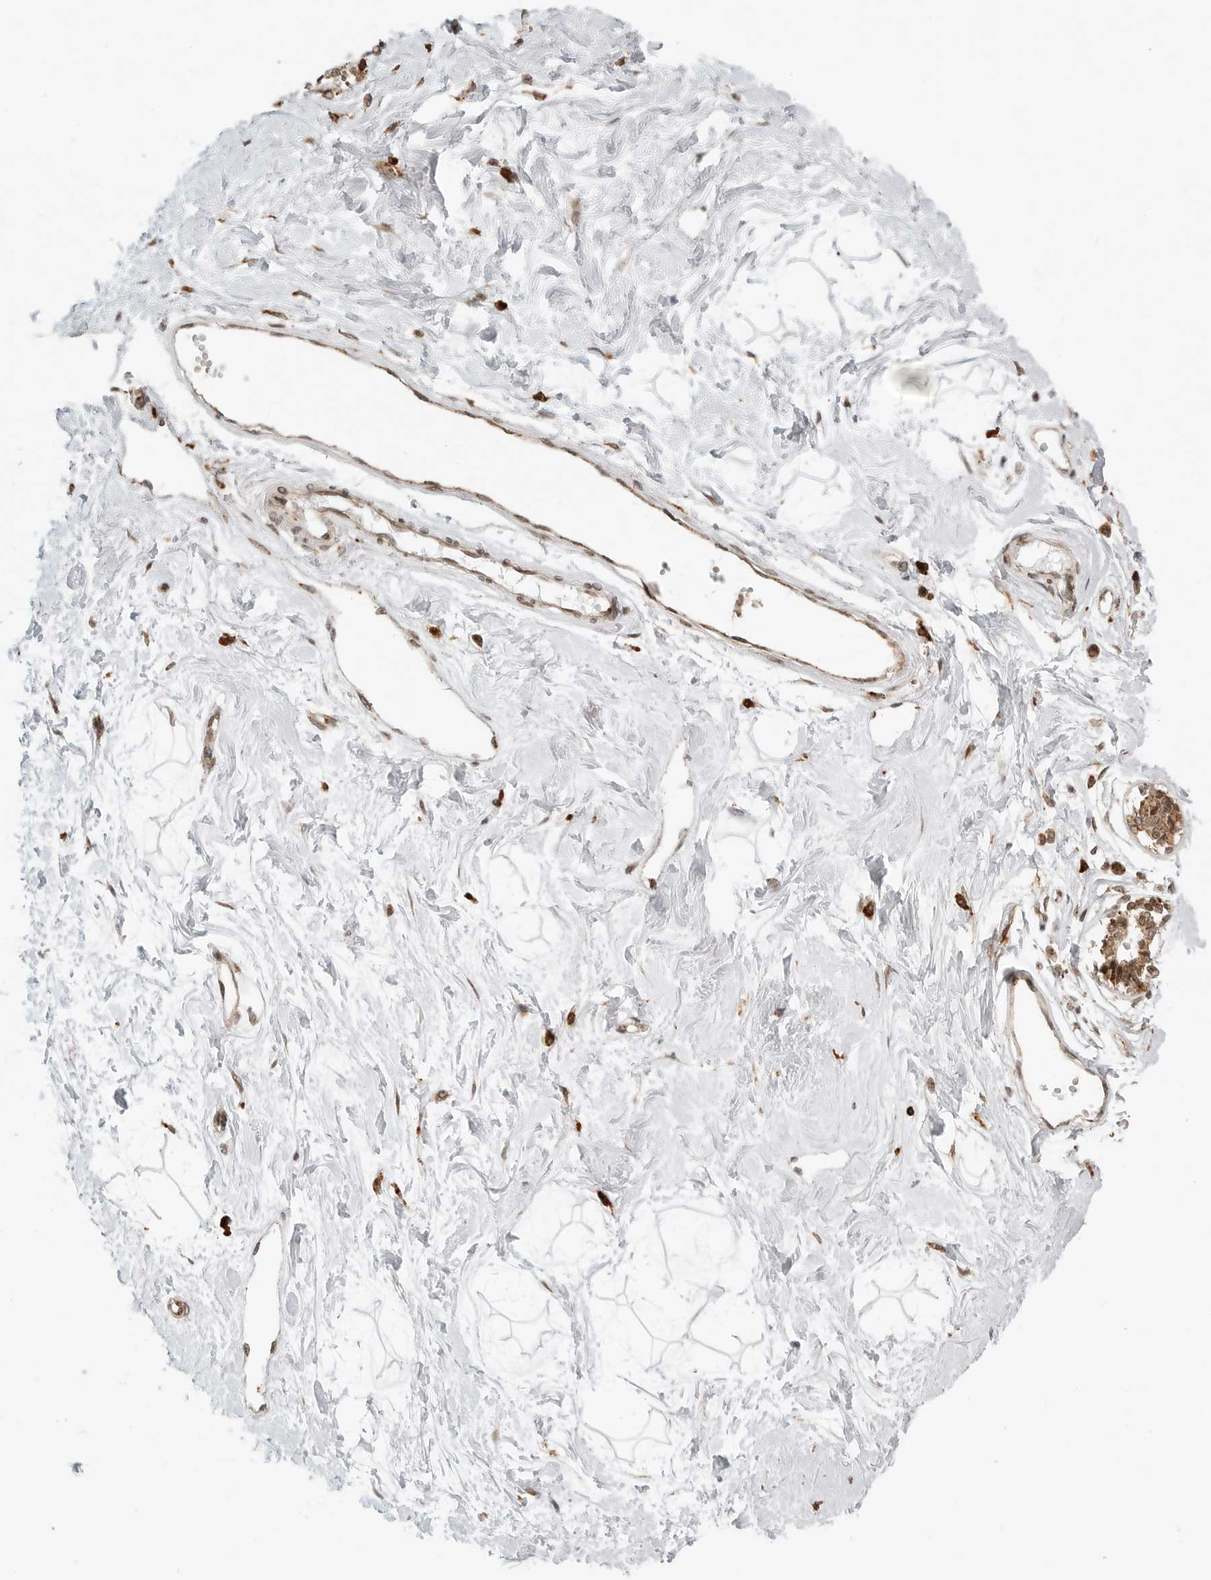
{"staining": {"intensity": "negative", "quantity": "none", "location": "none"}, "tissue": "breast", "cell_type": "Adipocytes", "image_type": "normal", "snomed": [{"axis": "morphology", "description": "Normal tissue, NOS"}, {"axis": "topography", "description": "Breast"}], "caption": "The micrograph exhibits no staining of adipocytes in normal breast.", "gene": "IDUA", "patient": {"sex": "female", "age": 45}}